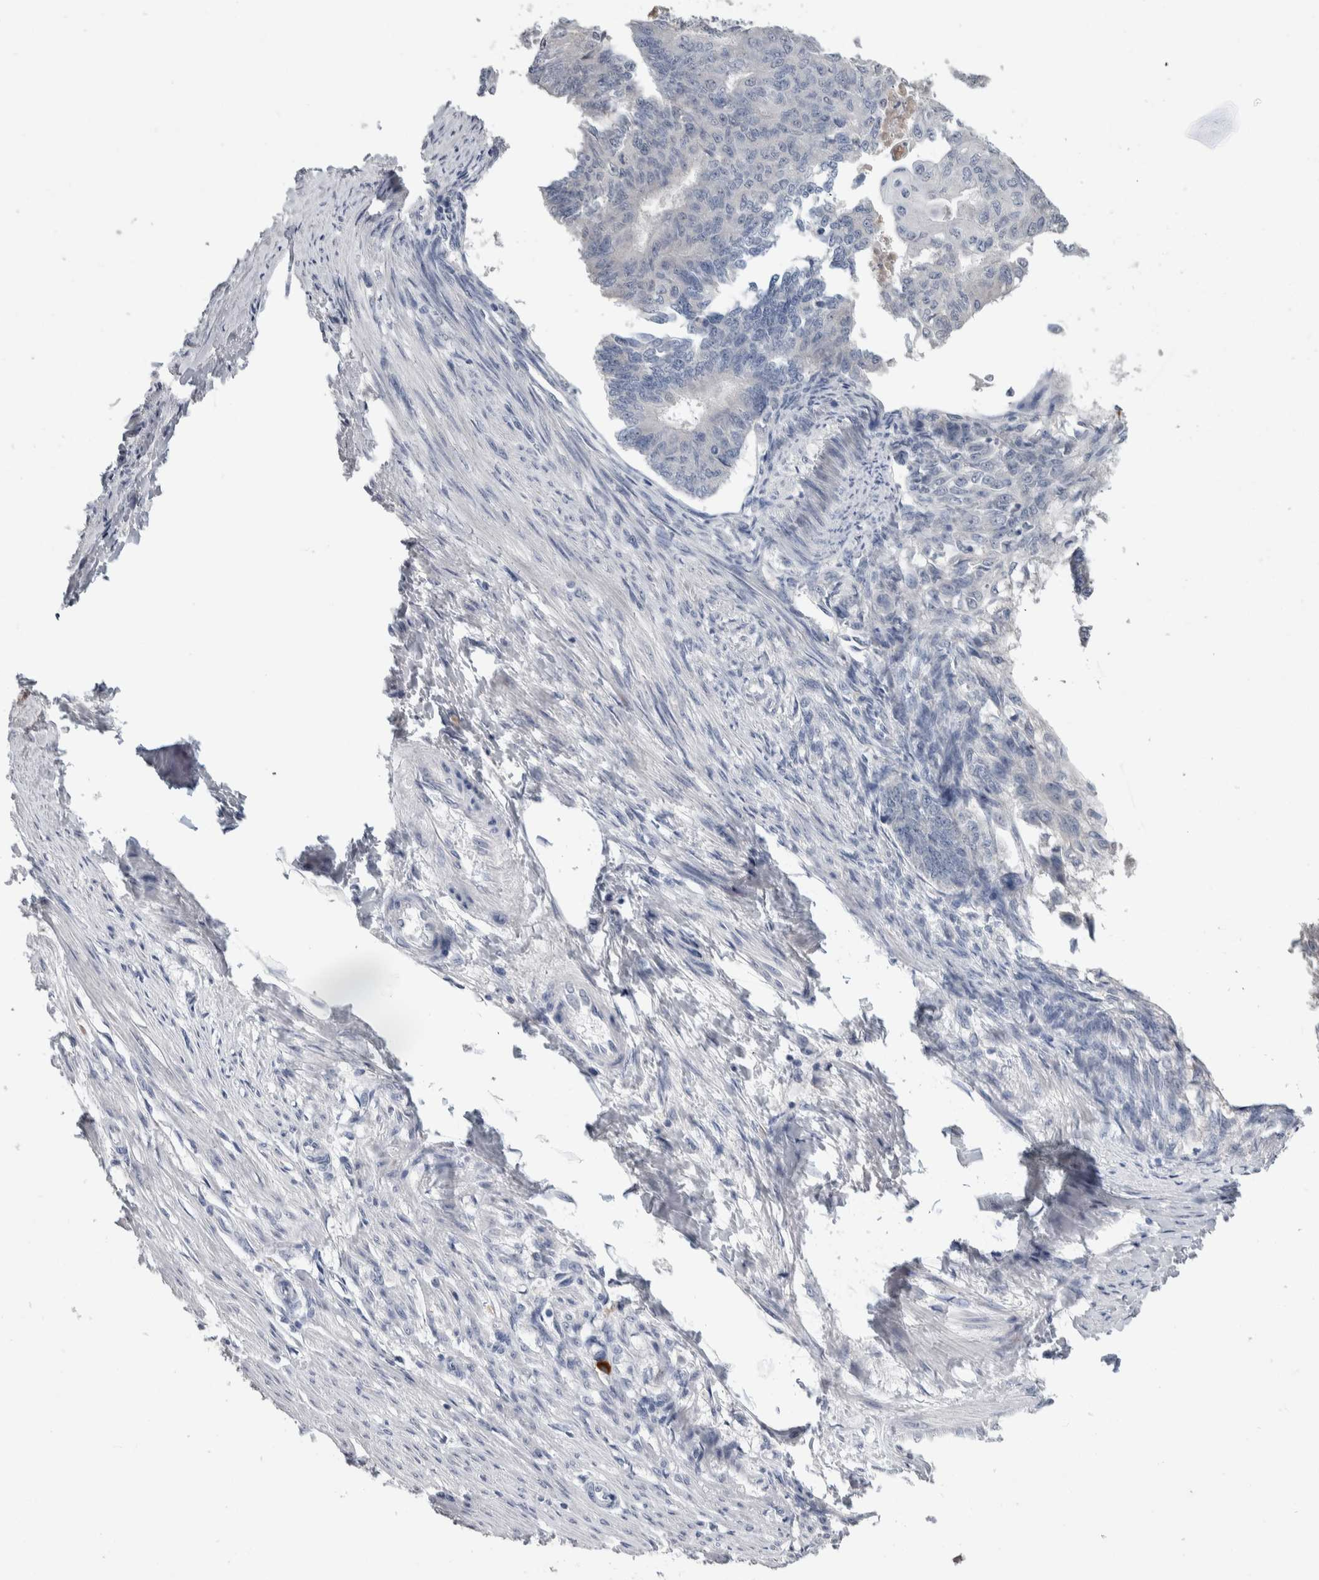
{"staining": {"intensity": "negative", "quantity": "none", "location": "none"}, "tissue": "endometrial cancer", "cell_type": "Tumor cells", "image_type": "cancer", "snomed": [{"axis": "morphology", "description": "Adenocarcinoma, NOS"}, {"axis": "topography", "description": "Endometrium"}], "caption": "A micrograph of human adenocarcinoma (endometrial) is negative for staining in tumor cells.", "gene": "TMEM102", "patient": {"sex": "female", "age": 32}}